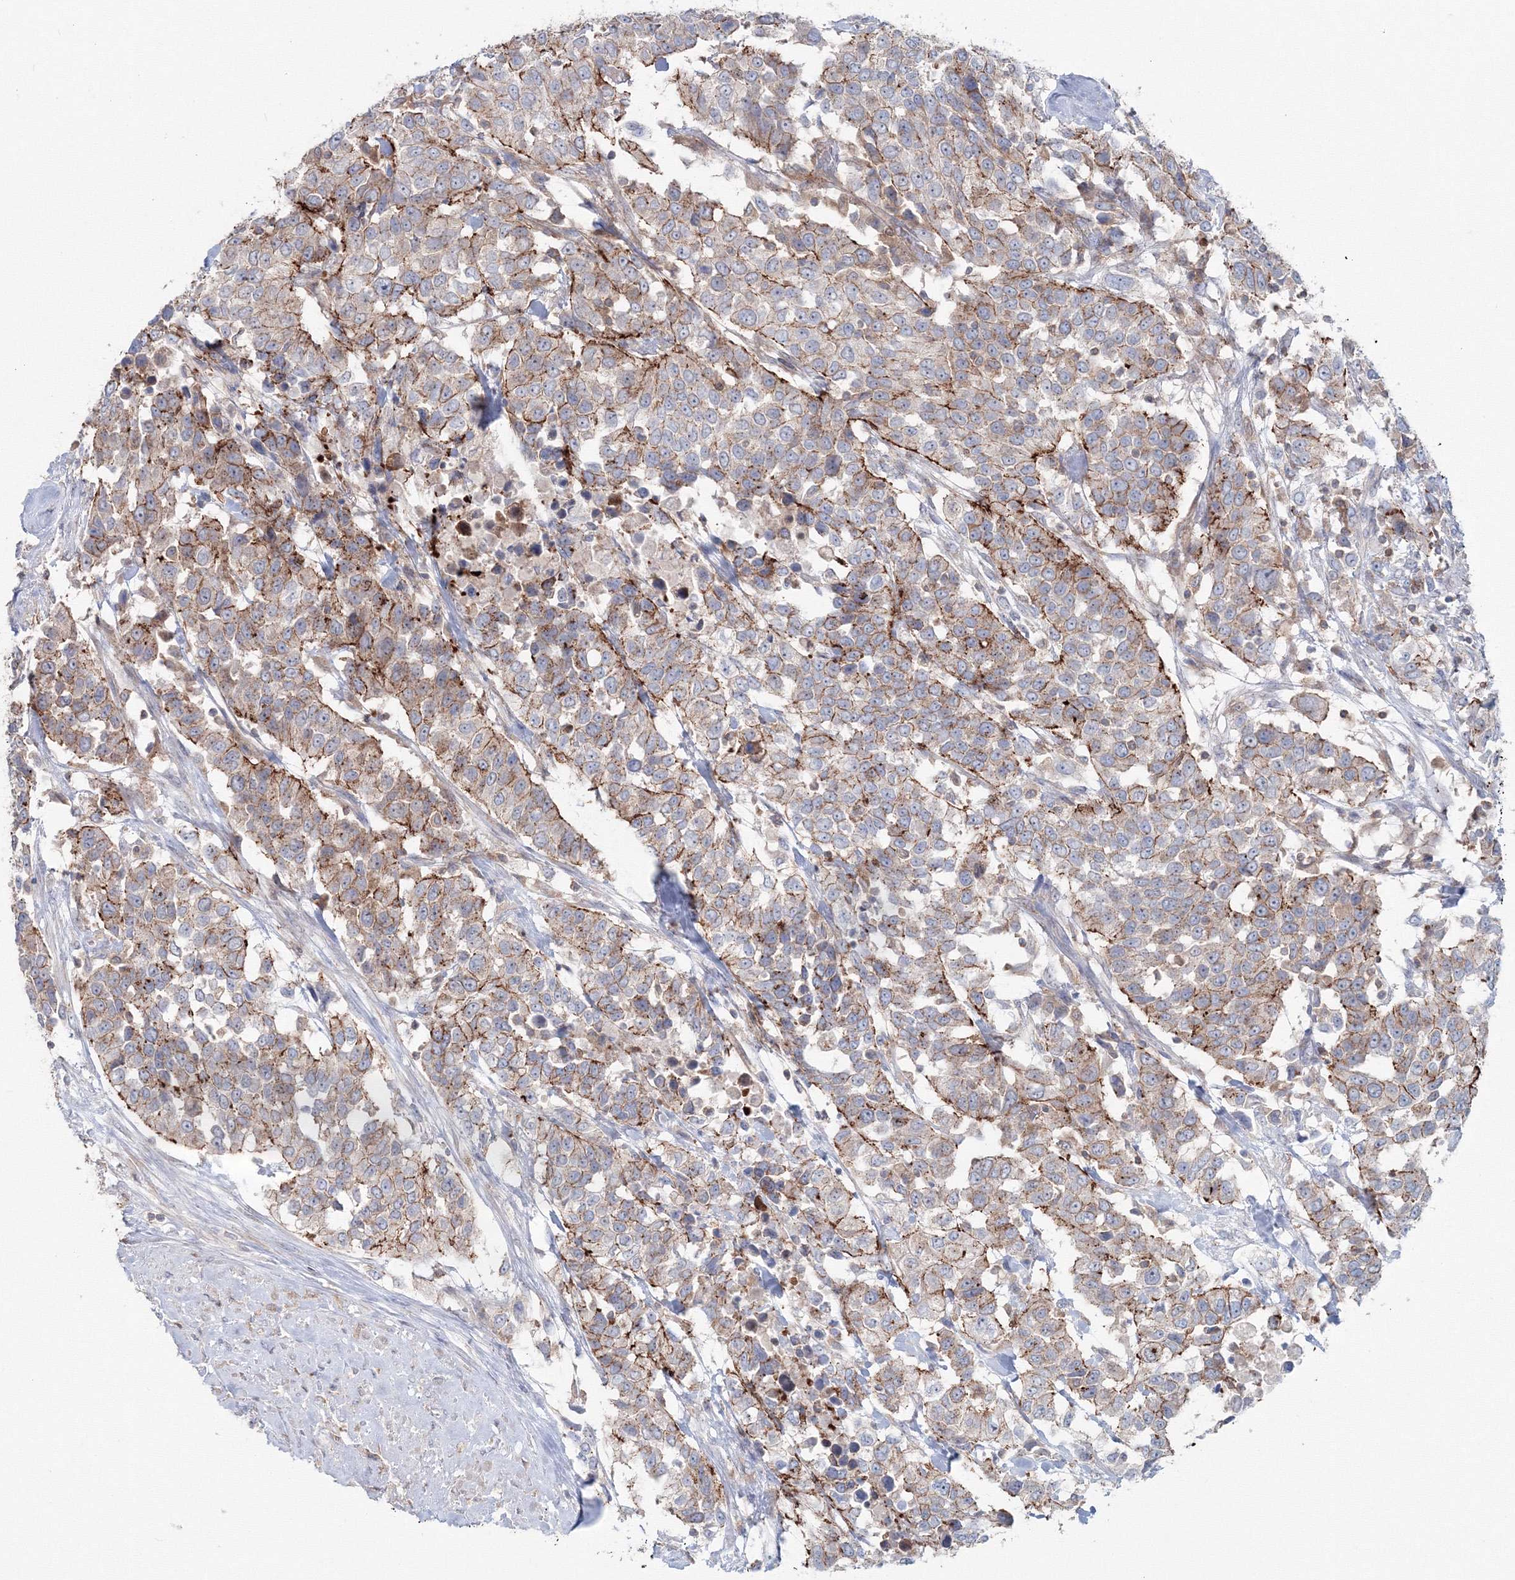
{"staining": {"intensity": "moderate", "quantity": ">75%", "location": "cytoplasmic/membranous"}, "tissue": "urothelial cancer", "cell_type": "Tumor cells", "image_type": "cancer", "snomed": [{"axis": "morphology", "description": "Urothelial carcinoma, High grade"}, {"axis": "topography", "description": "Urinary bladder"}], "caption": "Immunohistochemistry (DAB (3,3'-diaminobenzidine)) staining of human high-grade urothelial carcinoma reveals moderate cytoplasmic/membranous protein expression in approximately >75% of tumor cells. The staining is performed using DAB brown chromogen to label protein expression. The nuclei are counter-stained blue using hematoxylin.", "gene": "GGA2", "patient": {"sex": "female", "age": 80}}